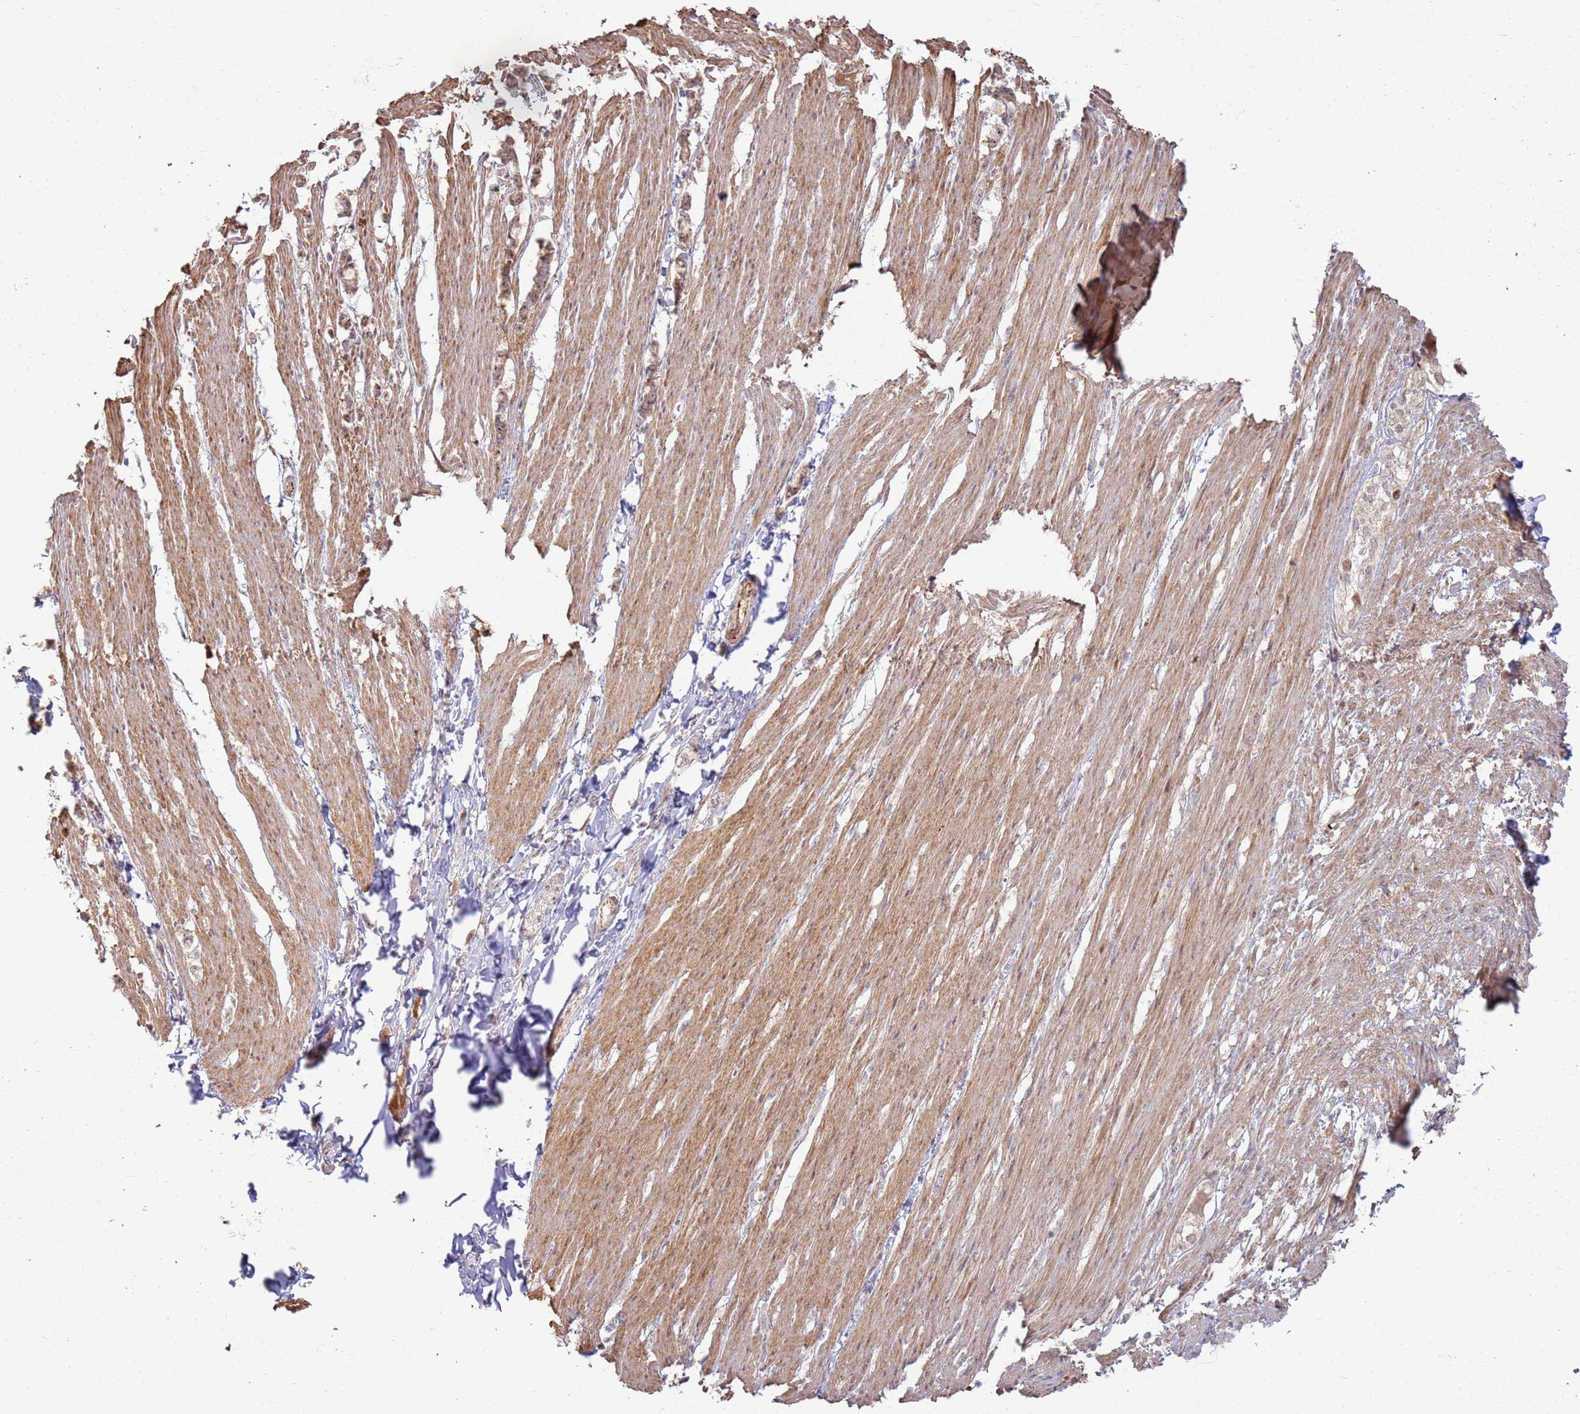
{"staining": {"intensity": "moderate", "quantity": ">75%", "location": "cytoplasmic/membranous"}, "tissue": "smooth muscle", "cell_type": "Smooth muscle cells", "image_type": "normal", "snomed": [{"axis": "morphology", "description": "Normal tissue, NOS"}, {"axis": "morphology", "description": "Adenocarcinoma, NOS"}, {"axis": "topography", "description": "Colon"}, {"axis": "topography", "description": "Peripheral nerve tissue"}], "caption": "An IHC photomicrograph of unremarkable tissue is shown. Protein staining in brown labels moderate cytoplasmic/membranous positivity in smooth muscle within smooth muscle cells. (DAB (3,3'-diaminobenzidine) IHC with brightfield microscopy, high magnification).", "gene": "CNPY1", "patient": {"sex": "male", "age": 14}}